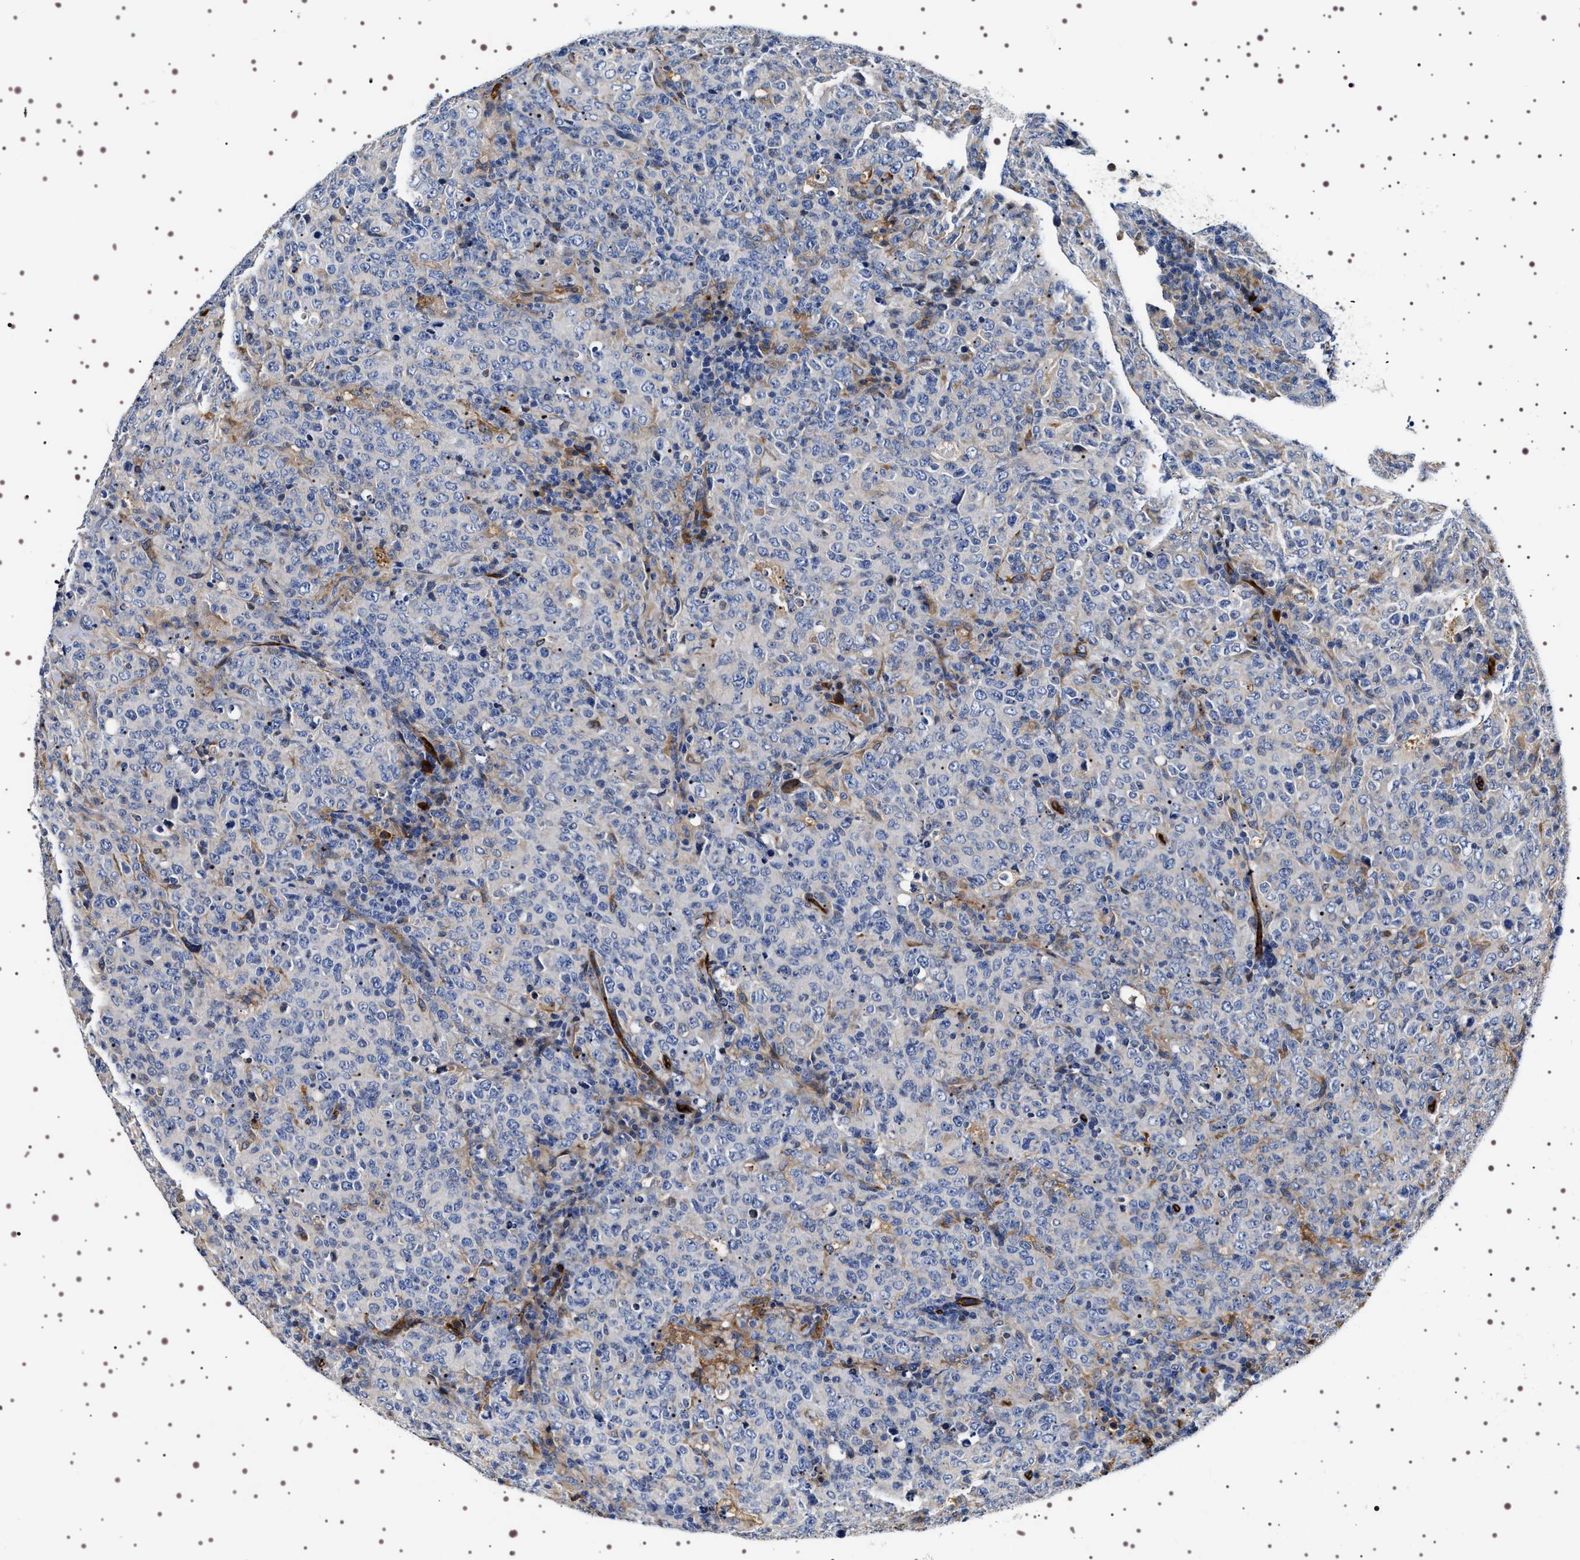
{"staining": {"intensity": "negative", "quantity": "none", "location": "none"}, "tissue": "lymphoma", "cell_type": "Tumor cells", "image_type": "cancer", "snomed": [{"axis": "morphology", "description": "Malignant lymphoma, non-Hodgkin's type, High grade"}, {"axis": "topography", "description": "Tonsil"}], "caption": "Human lymphoma stained for a protein using IHC displays no positivity in tumor cells.", "gene": "ALPL", "patient": {"sex": "female", "age": 36}}